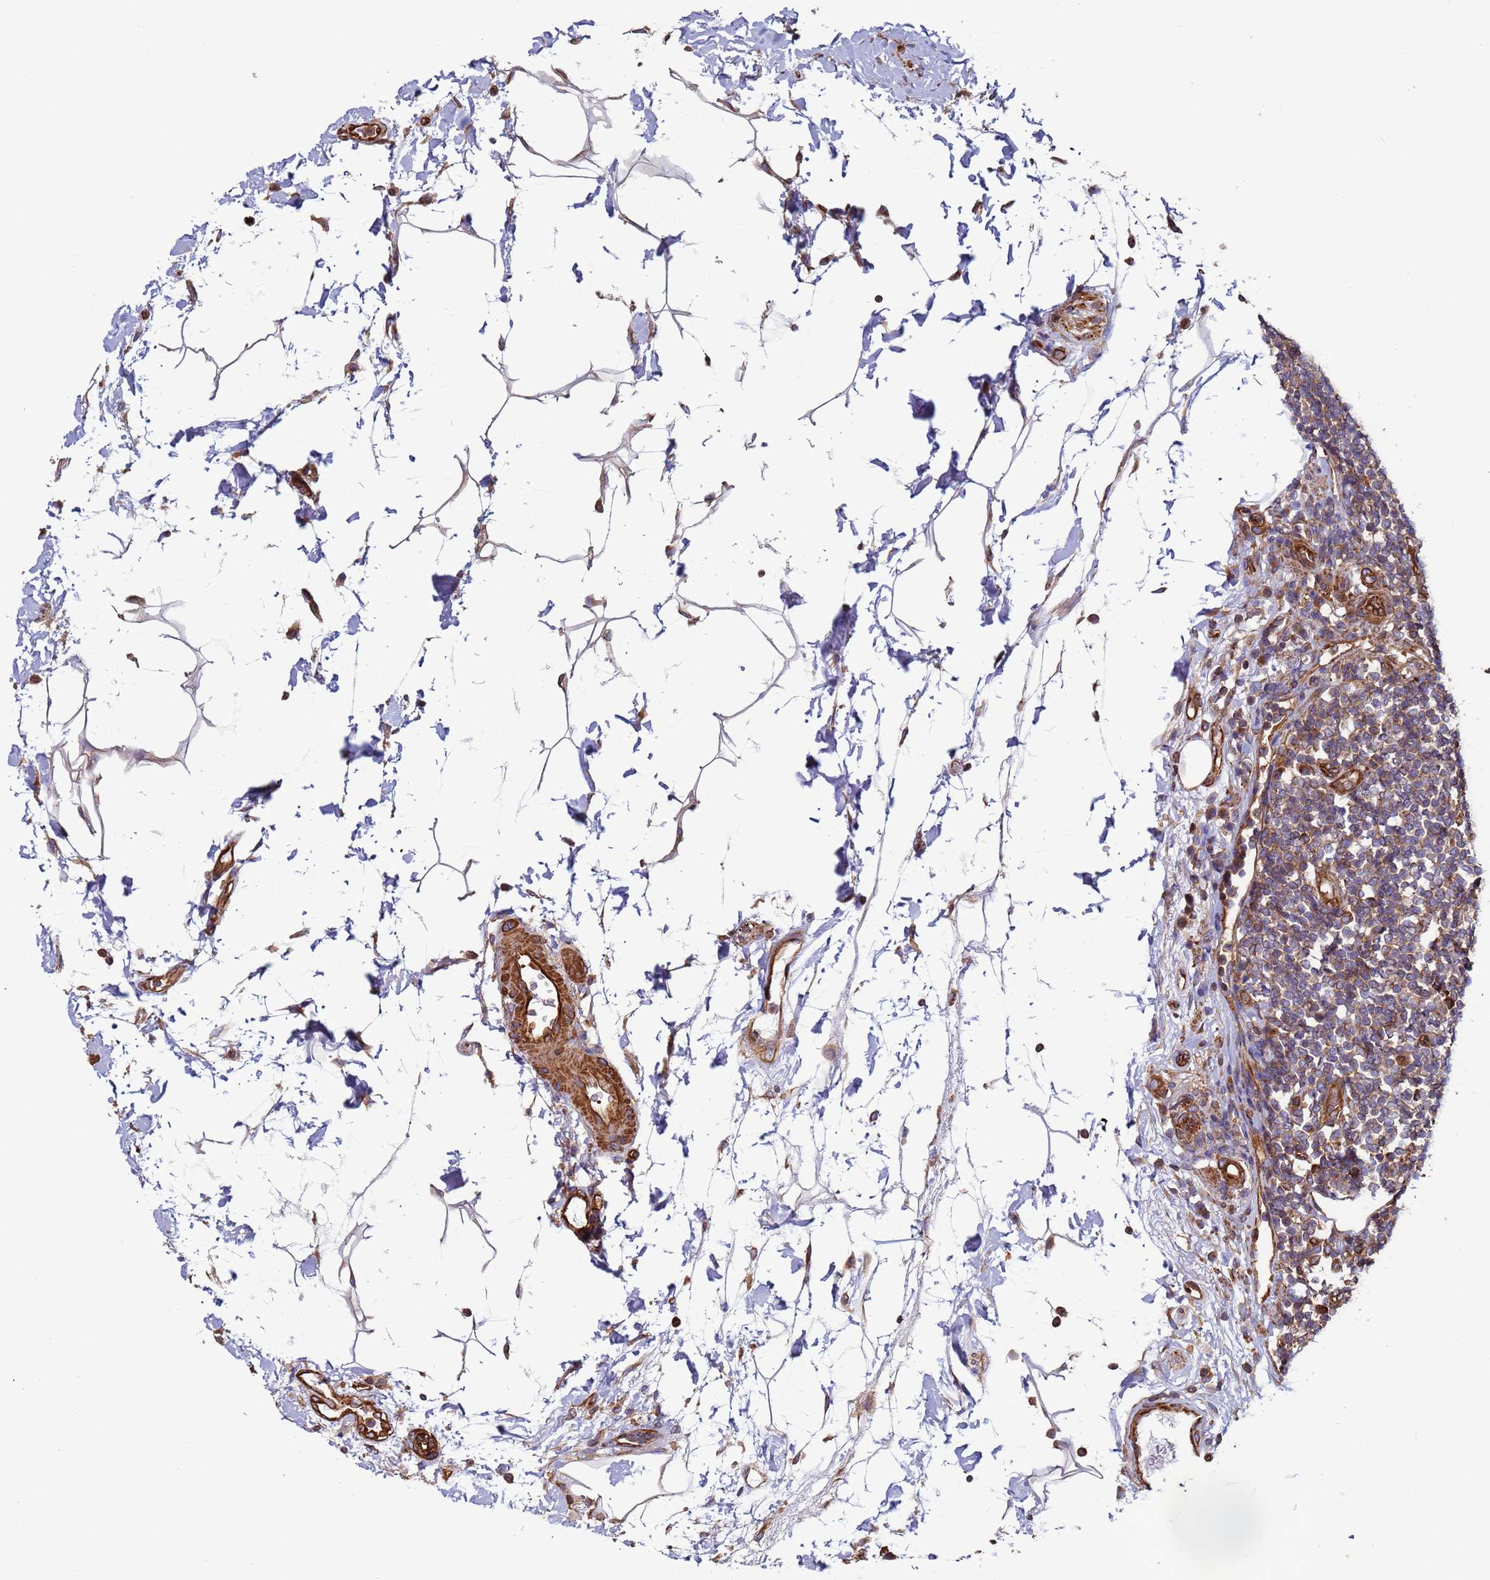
{"staining": {"intensity": "strong", "quantity": ">75%", "location": "cytoplasmic/membranous"}, "tissue": "colon", "cell_type": "Endothelial cells", "image_type": "normal", "snomed": [{"axis": "morphology", "description": "Normal tissue, NOS"}, {"axis": "topography", "description": "Colon"}], "caption": "Endothelial cells exhibit high levels of strong cytoplasmic/membranous expression in about >75% of cells in unremarkable colon.", "gene": "ZBTB39", "patient": {"sex": "female", "age": 79}}